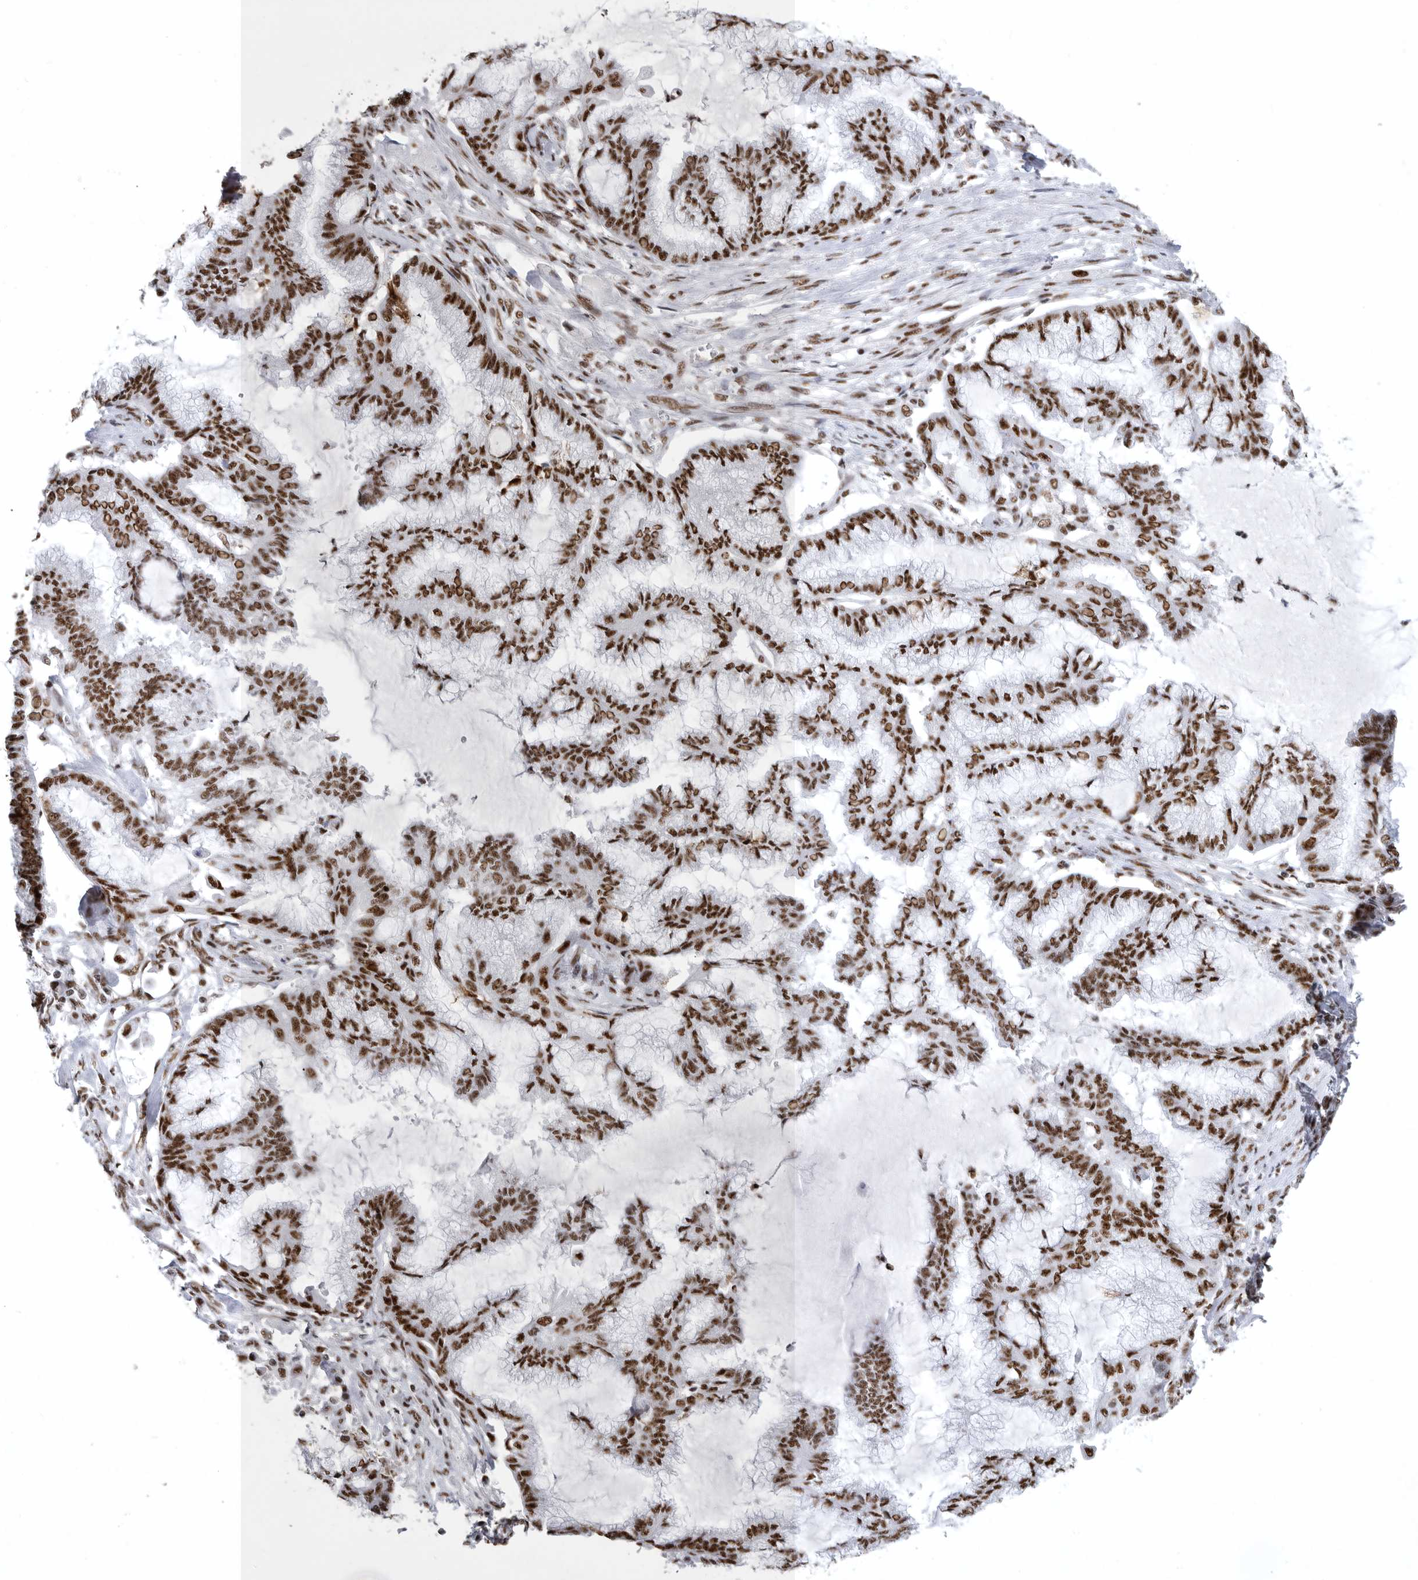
{"staining": {"intensity": "strong", "quantity": ">75%", "location": "nuclear"}, "tissue": "endometrial cancer", "cell_type": "Tumor cells", "image_type": "cancer", "snomed": [{"axis": "morphology", "description": "Adenocarcinoma, NOS"}, {"axis": "topography", "description": "Endometrium"}], "caption": "Immunohistochemistry (IHC) of endometrial cancer shows high levels of strong nuclear expression in about >75% of tumor cells. Immunohistochemistry (IHC) stains the protein of interest in brown and the nuclei are stained blue.", "gene": "BCLAF1", "patient": {"sex": "female", "age": 86}}